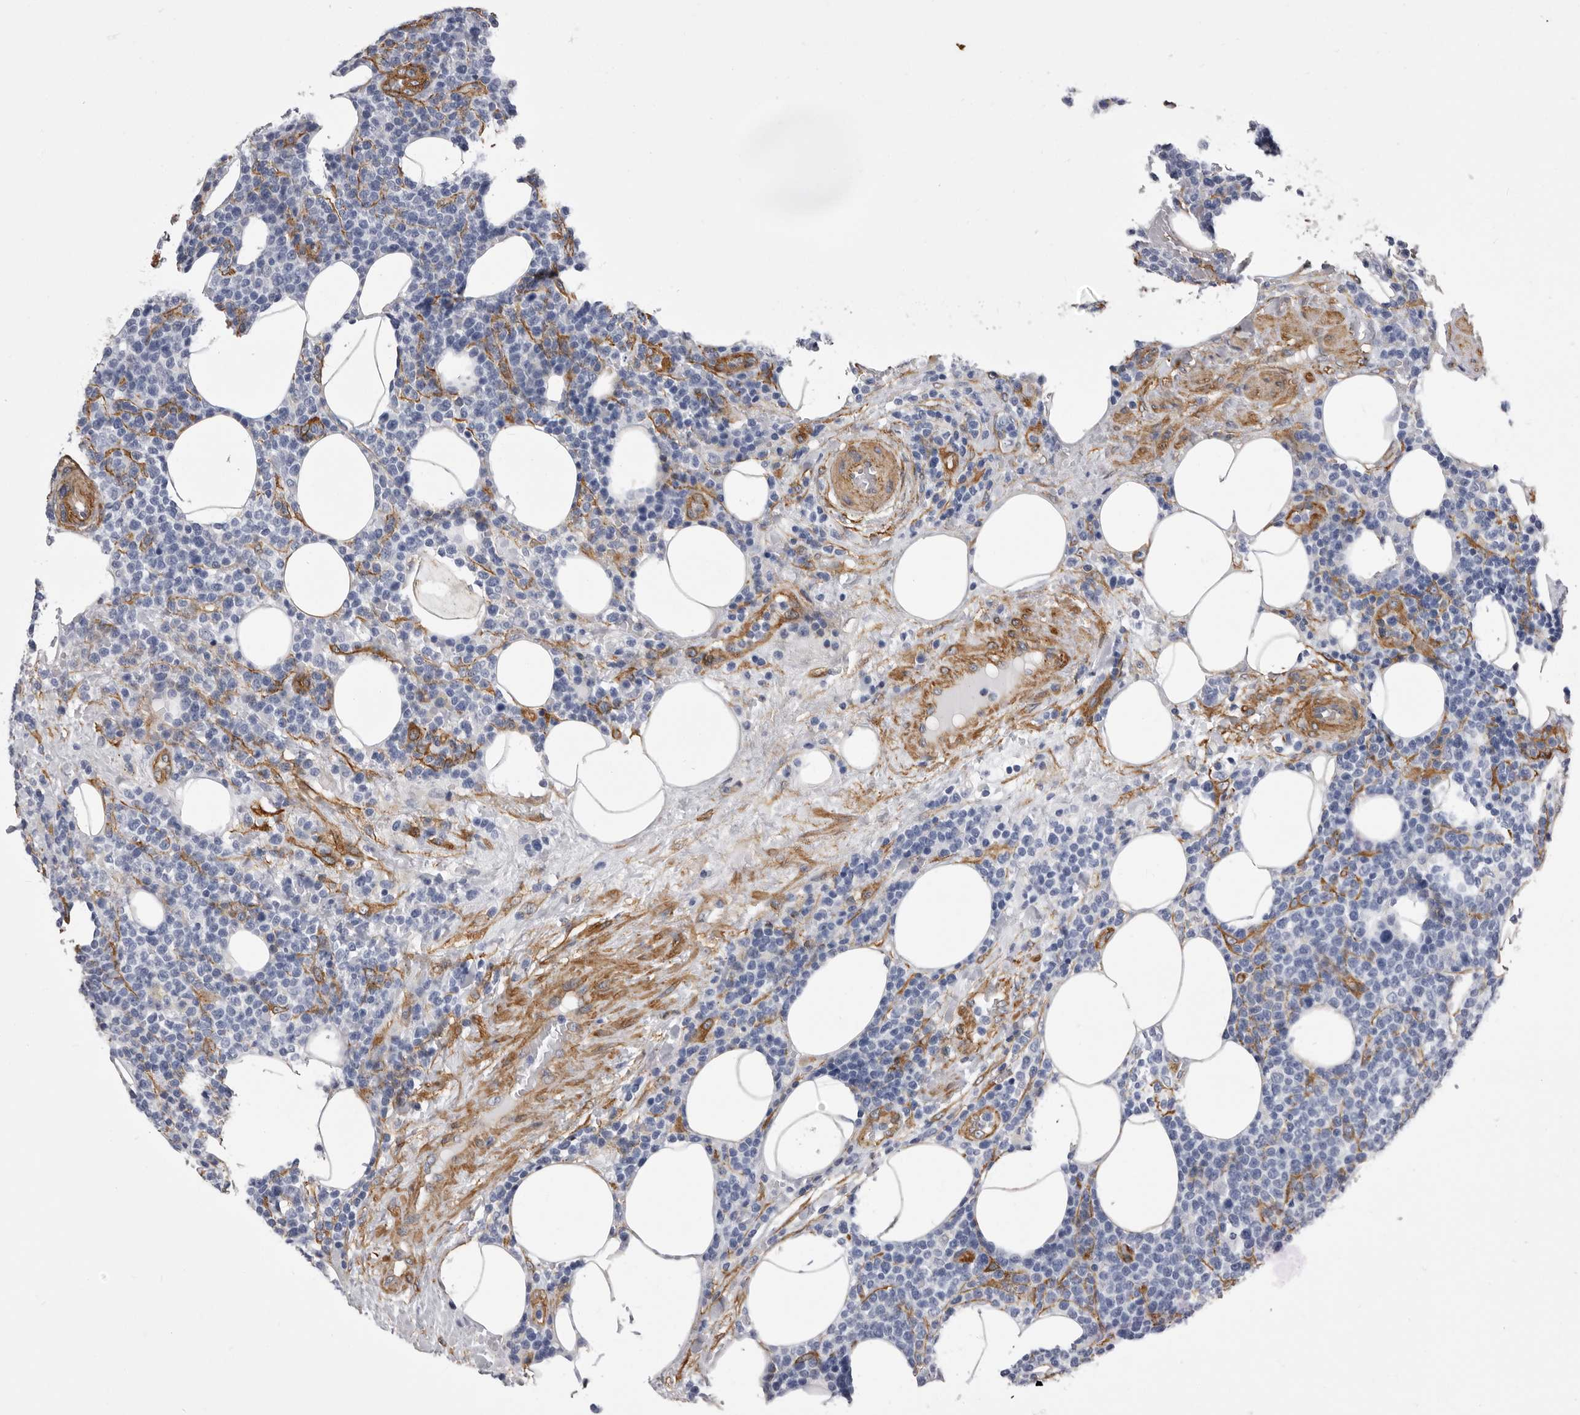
{"staining": {"intensity": "negative", "quantity": "none", "location": "none"}, "tissue": "lymphoma", "cell_type": "Tumor cells", "image_type": "cancer", "snomed": [{"axis": "morphology", "description": "Malignant lymphoma, non-Hodgkin's type, High grade"}, {"axis": "topography", "description": "Lymph node"}], "caption": "Immunohistochemical staining of human lymphoma reveals no significant staining in tumor cells. (Brightfield microscopy of DAB (3,3'-diaminobenzidine) immunohistochemistry at high magnification).", "gene": "ENAH", "patient": {"sex": "male", "age": 61}}